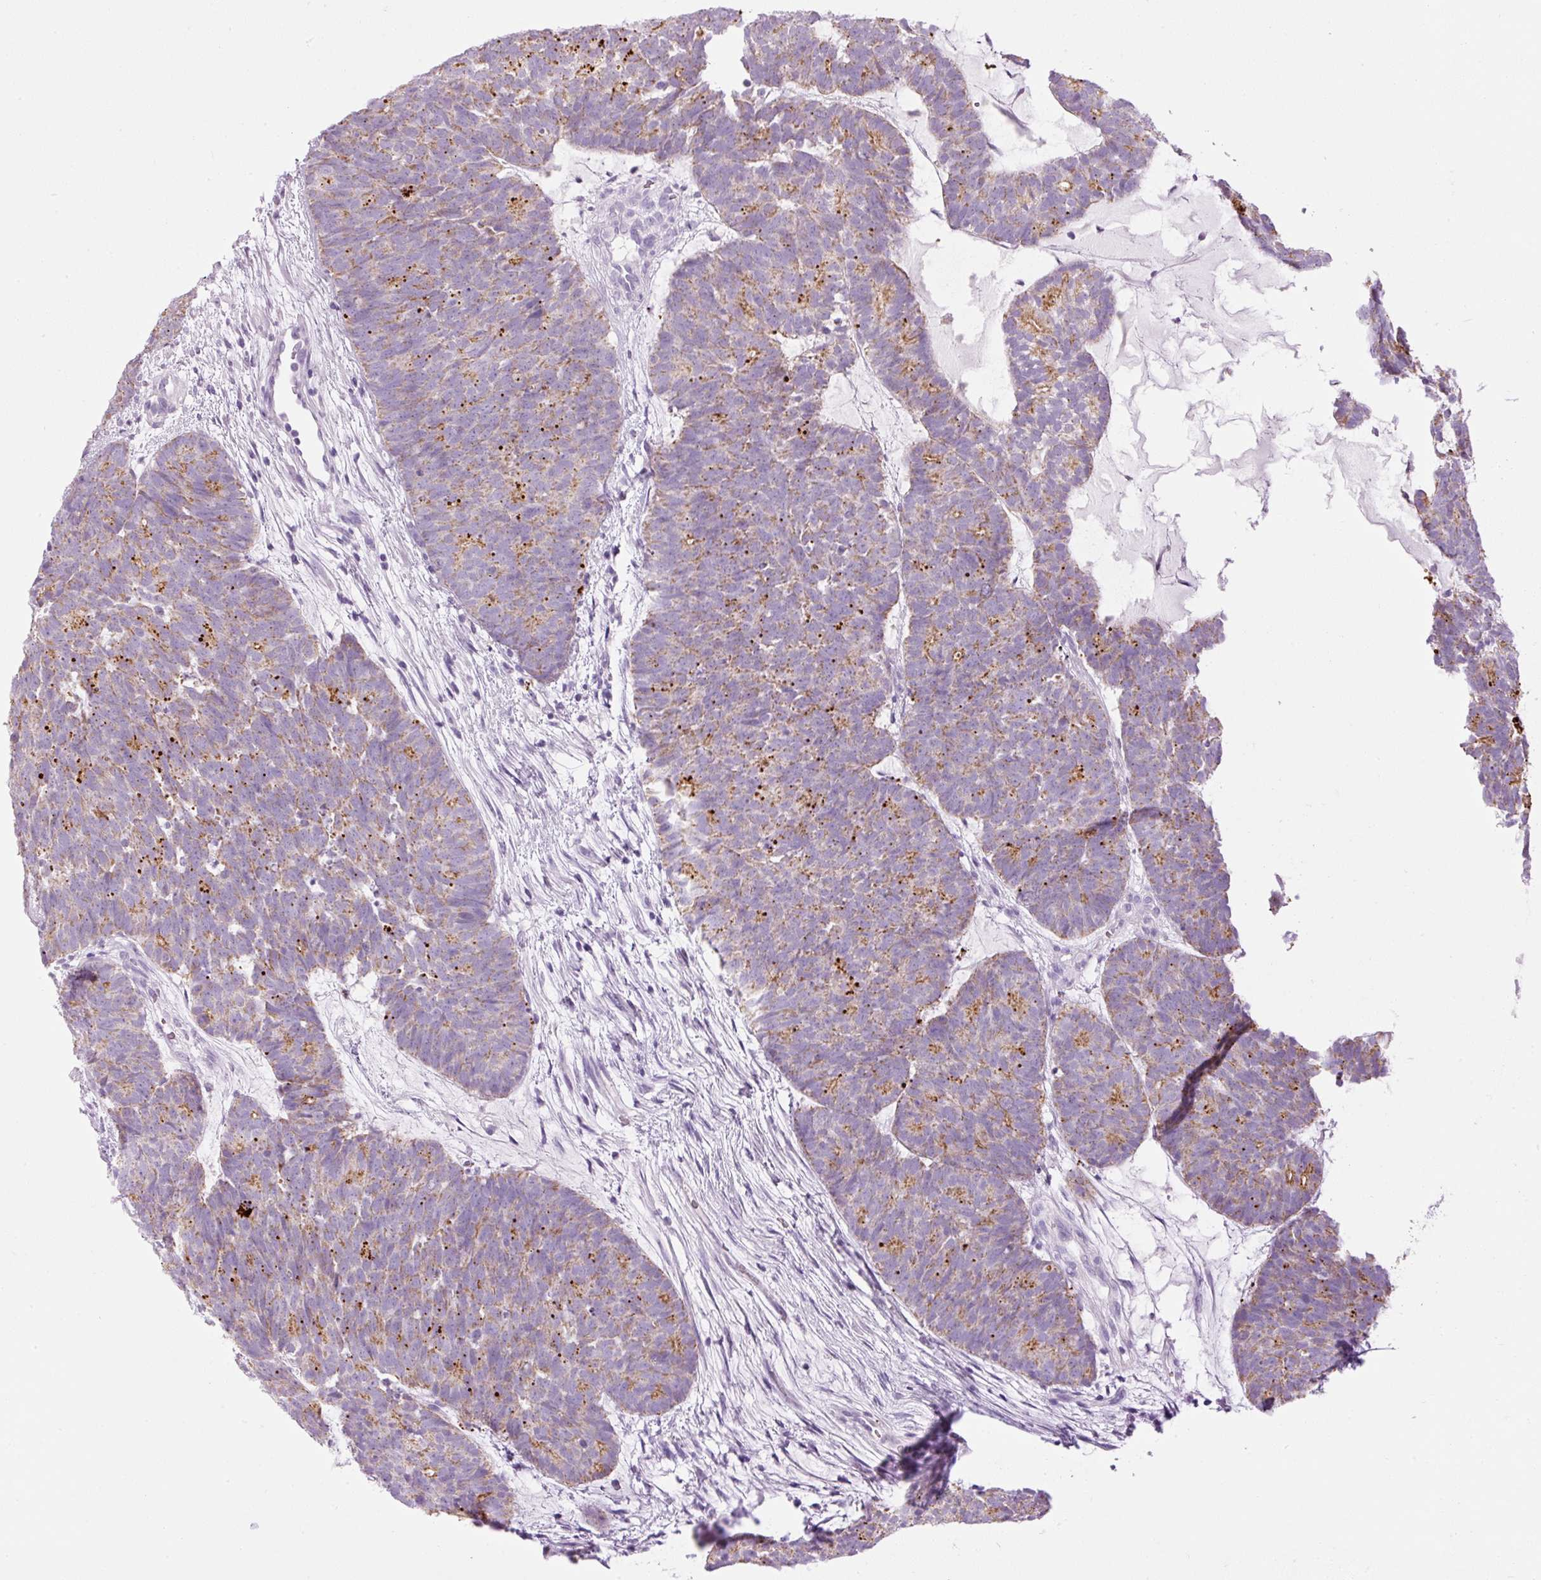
{"staining": {"intensity": "moderate", "quantity": "25%-75%", "location": "cytoplasmic/membranous"}, "tissue": "head and neck cancer", "cell_type": "Tumor cells", "image_type": "cancer", "snomed": [{"axis": "morphology", "description": "Adenocarcinoma, NOS"}, {"axis": "topography", "description": "Head-Neck"}], "caption": "Immunohistochemical staining of head and neck cancer (adenocarcinoma) displays medium levels of moderate cytoplasmic/membranous staining in approximately 25%-75% of tumor cells. Immunohistochemistry stains the protein of interest in brown and the nuclei are stained blue.", "gene": "CARD16", "patient": {"sex": "female", "age": 81}}